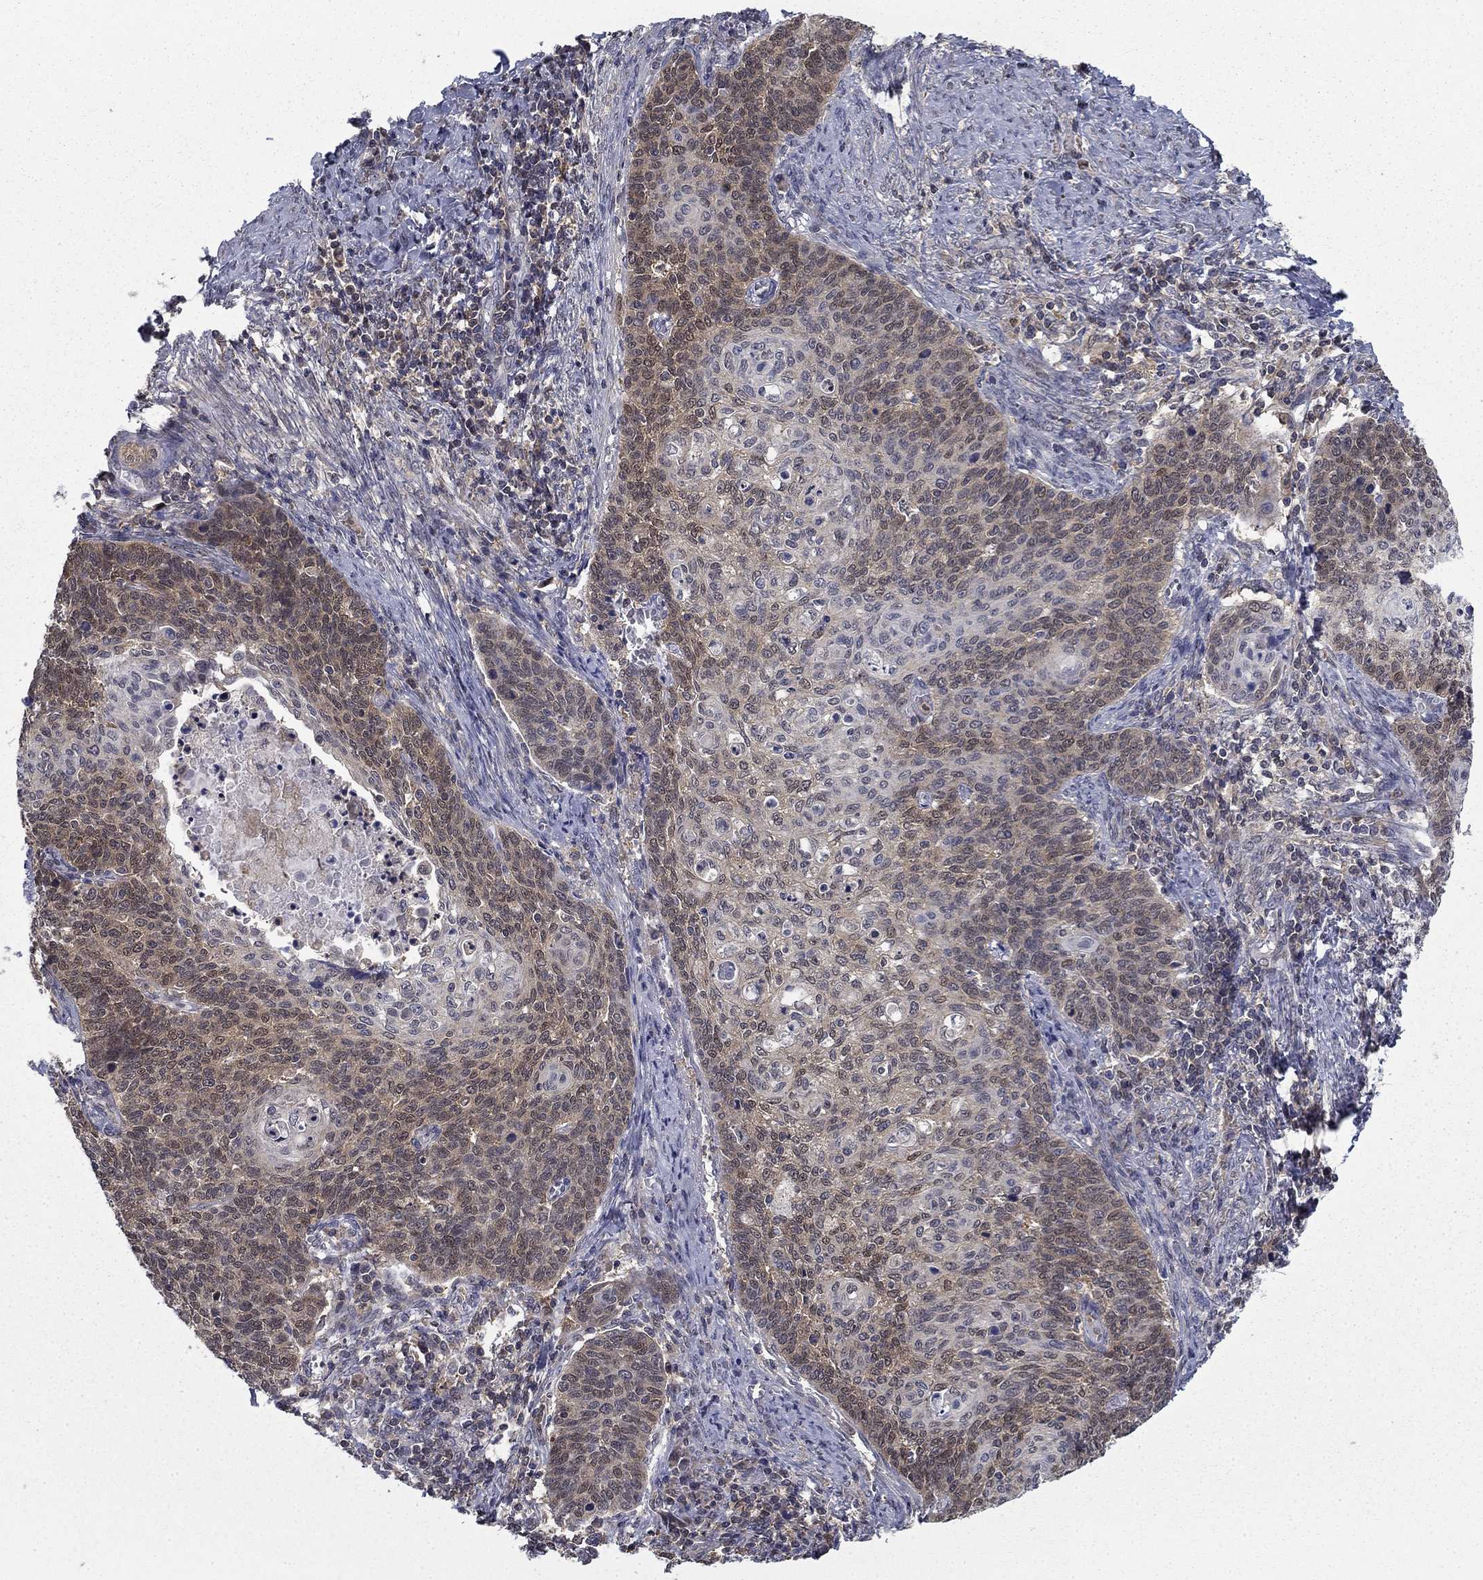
{"staining": {"intensity": "weak", "quantity": "25%-75%", "location": "cytoplasmic/membranous"}, "tissue": "cervical cancer", "cell_type": "Tumor cells", "image_type": "cancer", "snomed": [{"axis": "morphology", "description": "Normal tissue, NOS"}, {"axis": "morphology", "description": "Squamous cell carcinoma, NOS"}, {"axis": "topography", "description": "Cervix"}], "caption": "Approximately 25%-75% of tumor cells in cervical squamous cell carcinoma display weak cytoplasmic/membranous protein staining as visualized by brown immunohistochemical staining.", "gene": "NIT2", "patient": {"sex": "female", "age": 39}}